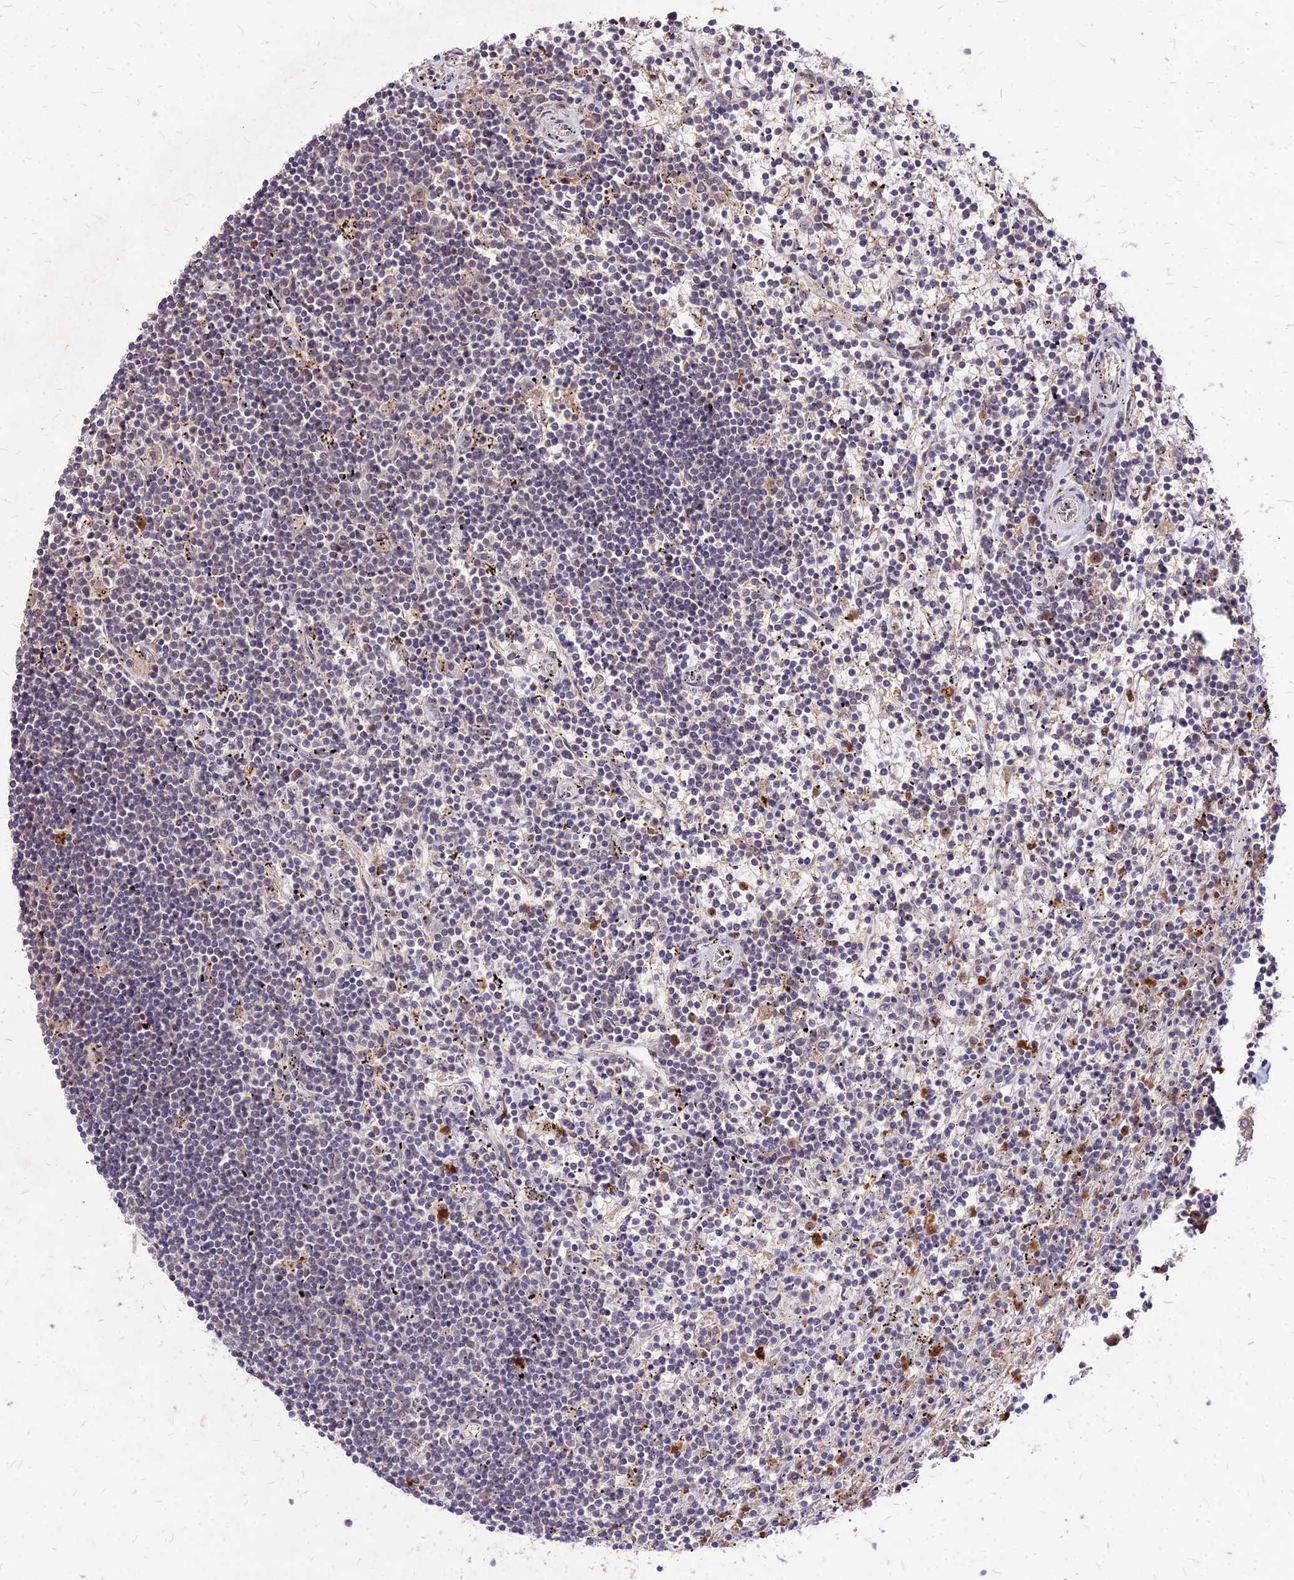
{"staining": {"intensity": "negative", "quantity": "none", "location": "none"}, "tissue": "lymphoma", "cell_type": "Tumor cells", "image_type": "cancer", "snomed": [{"axis": "morphology", "description": "Malignant lymphoma, non-Hodgkin's type, Low grade"}, {"axis": "topography", "description": "Spleen"}], "caption": "Protein analysis of lymphoma displays no significant staining in tumor cells.", "gene": "APBA3", "patient": {"sex": "male", "age": 76}}